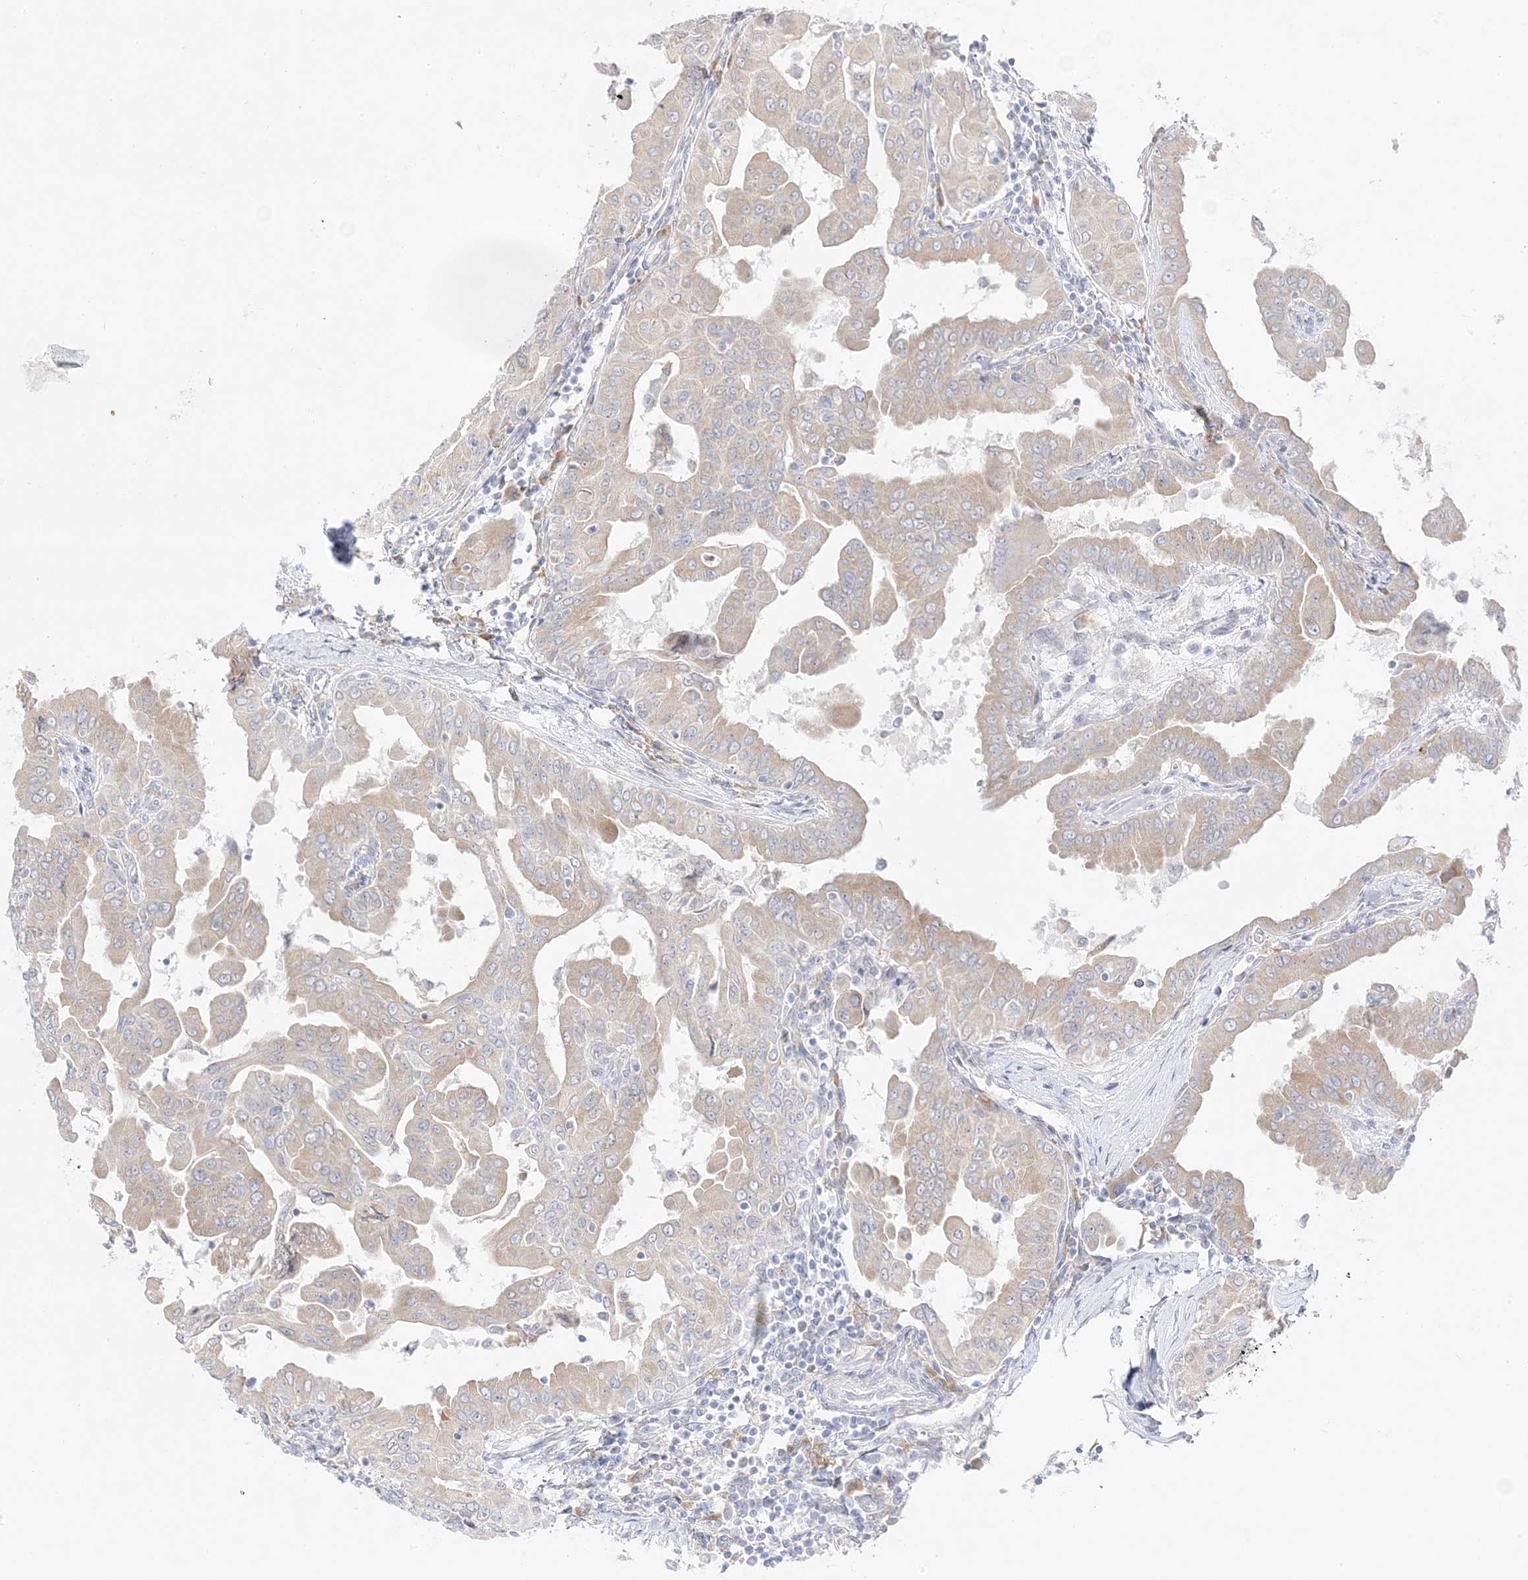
{"staining": {"intensity": "weak", "quantity": "<25%", "location": "cytoplasmic/membranous"}, "tissue": "thyroid cancer", "cell_type": "Tumor cells", "image_type": "cancer", "snomed": [{"axis": "morphology", "description": "Papillary adenocarcinoma, NOS"}, {"axis": "topography", "description": "Thyroid gland"}], "caption": "Tumor cells are negative for brown protein staining in thyroid papillary adenocarcinoma.", "gene": "C2CD2", "patient": {"sex": "male", "age": 33}}